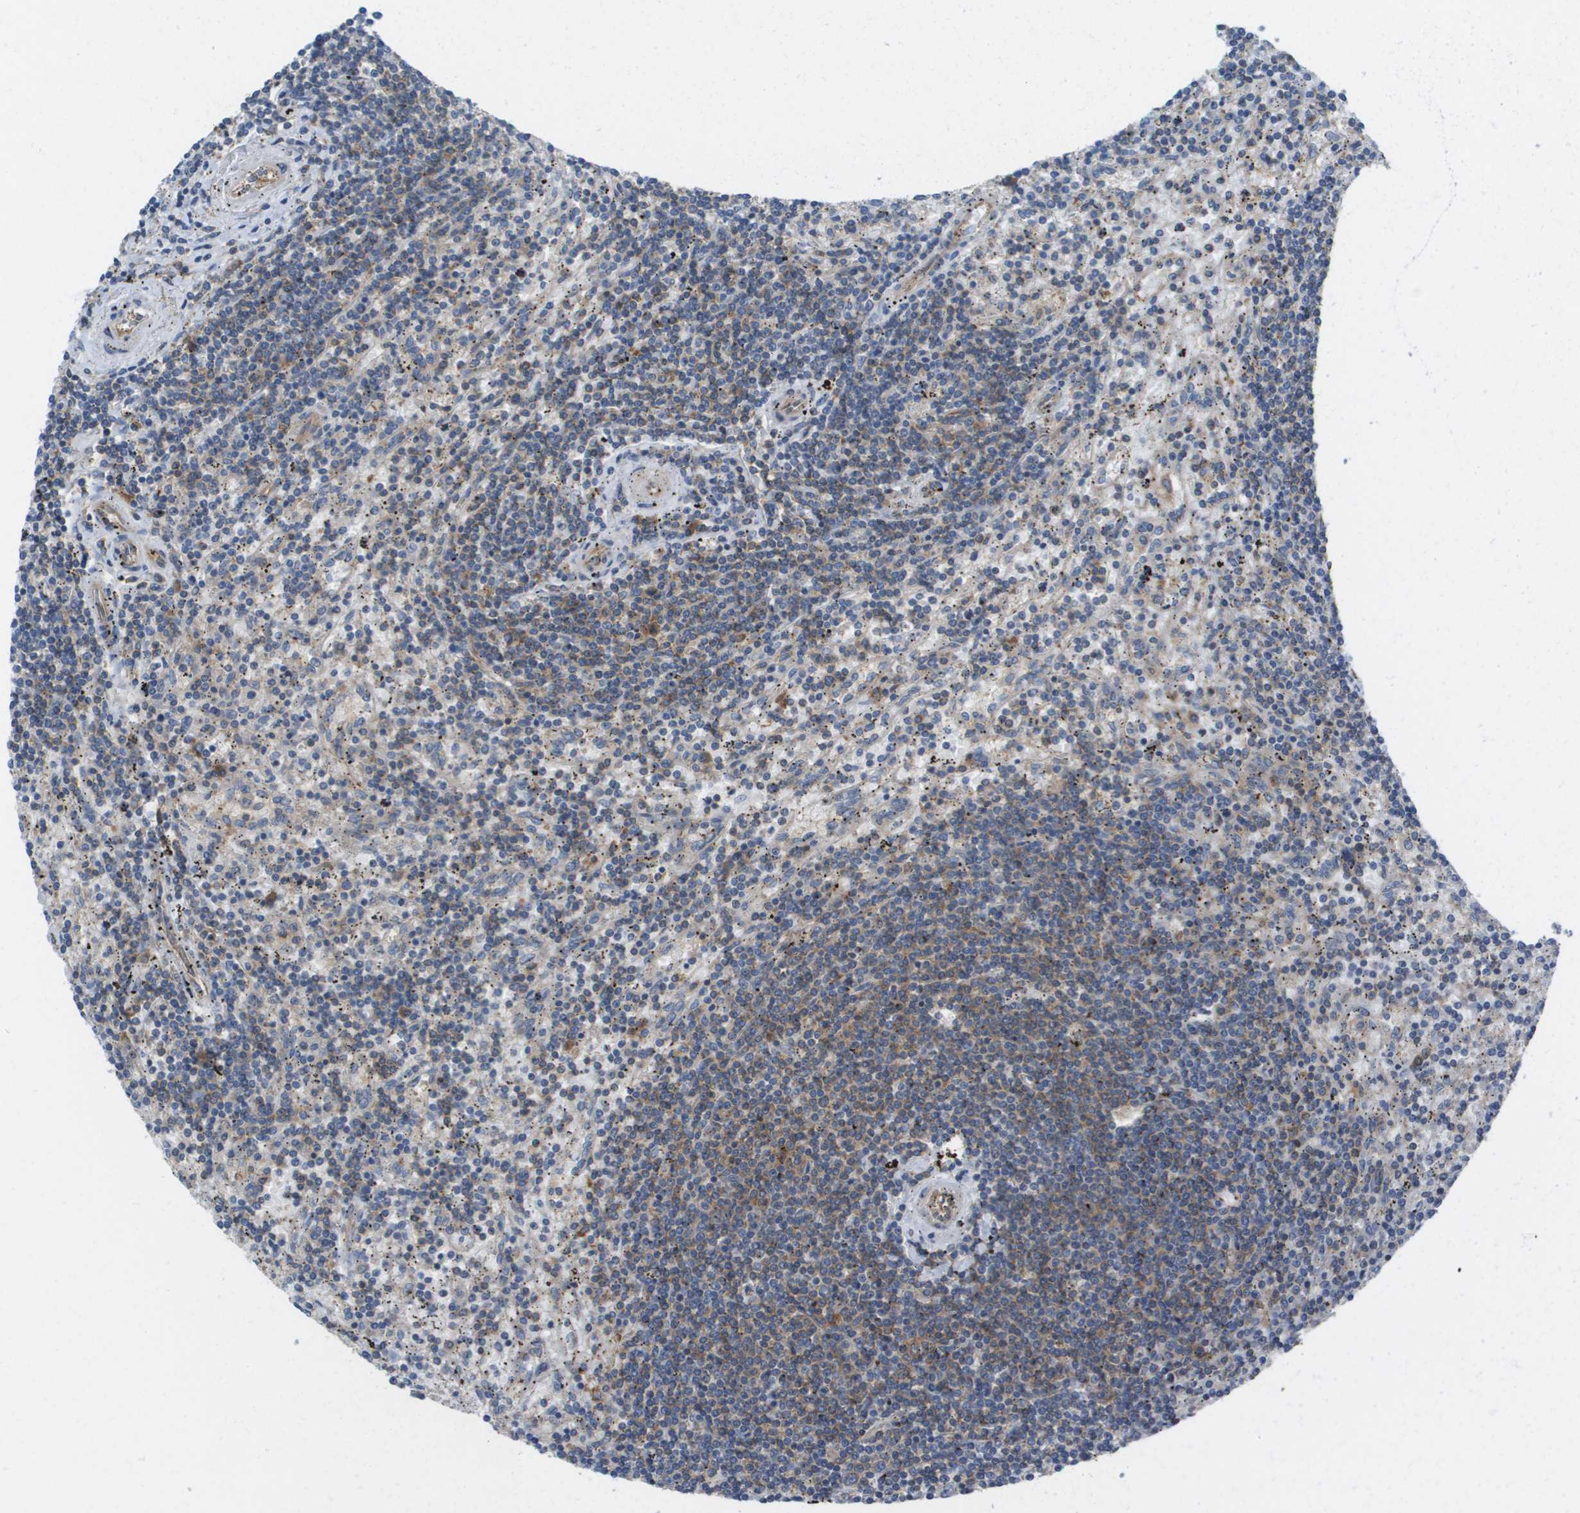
{"staining": {"intensity": "weak", "quantity": "<25%", "location": "cytoplasmic/membranous"}, "tissue": "lymphoma", "cell_type": "Tumor cells", "image_type": "cancer", "snomed": [{"axis": "morphology", "description": "Malignant lymphoma, non-Hodgkin's type, Low grade"}, {"axis": "topography", "description": "Spleen"}], "caption": "This is a image of immunohistochemistry staining of low-grade malignant lymphoma, non-Hodgkin's type, which shows no staining in tumor cells.", "gene": "EIF4G2", "patient": {"sex": "male", "age": 76}}